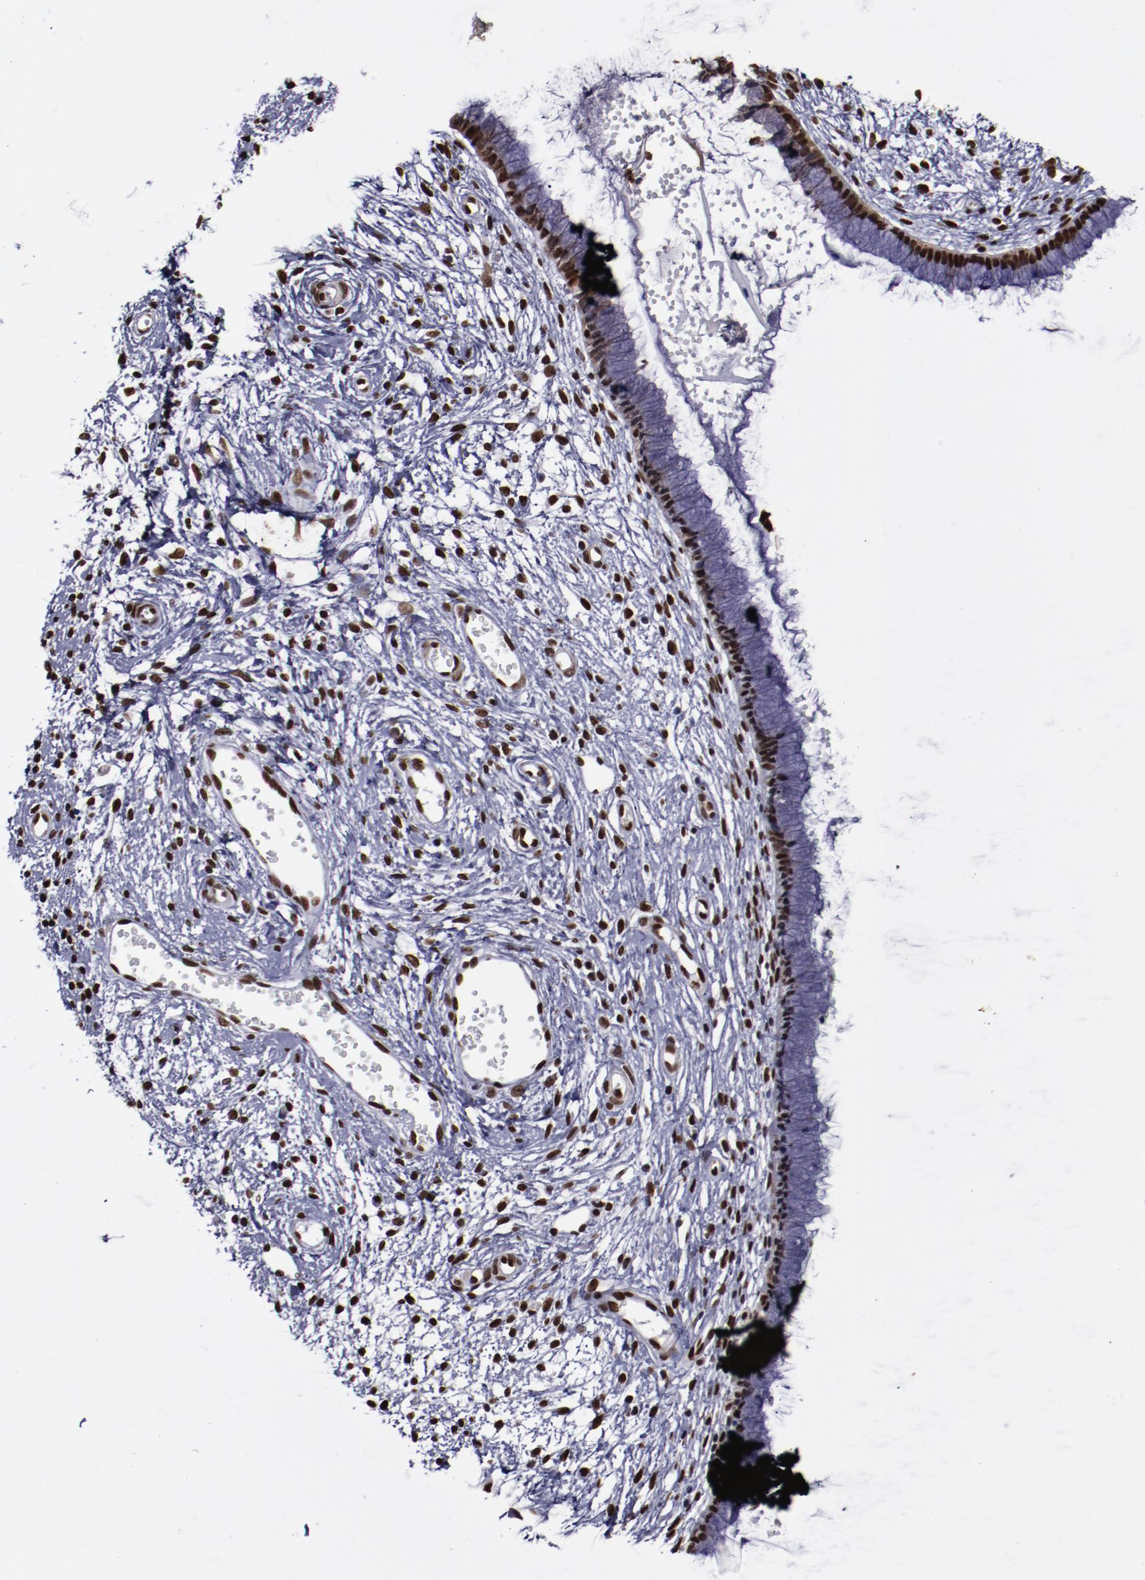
{"staining": {"intensity": "moderate", "quantity": ">75%", "location": "nuclear"}, "tissue": "cervix", "cell_type": "Glandular cells", "image_type": "normal", "snomed": [{"axis": "morphology", "description": "Normal tissue, NOS"}, {"axis": "topography", "description": "Cervix"}], "caption": "Immunohistochemistry (IHC) (DAB) staining of benign human cervix shows moderate nuclear protein expression in approximately >75% of glandular cells.", "gene": "APEX1", "patient": {"sex": "female", "age": 55}}